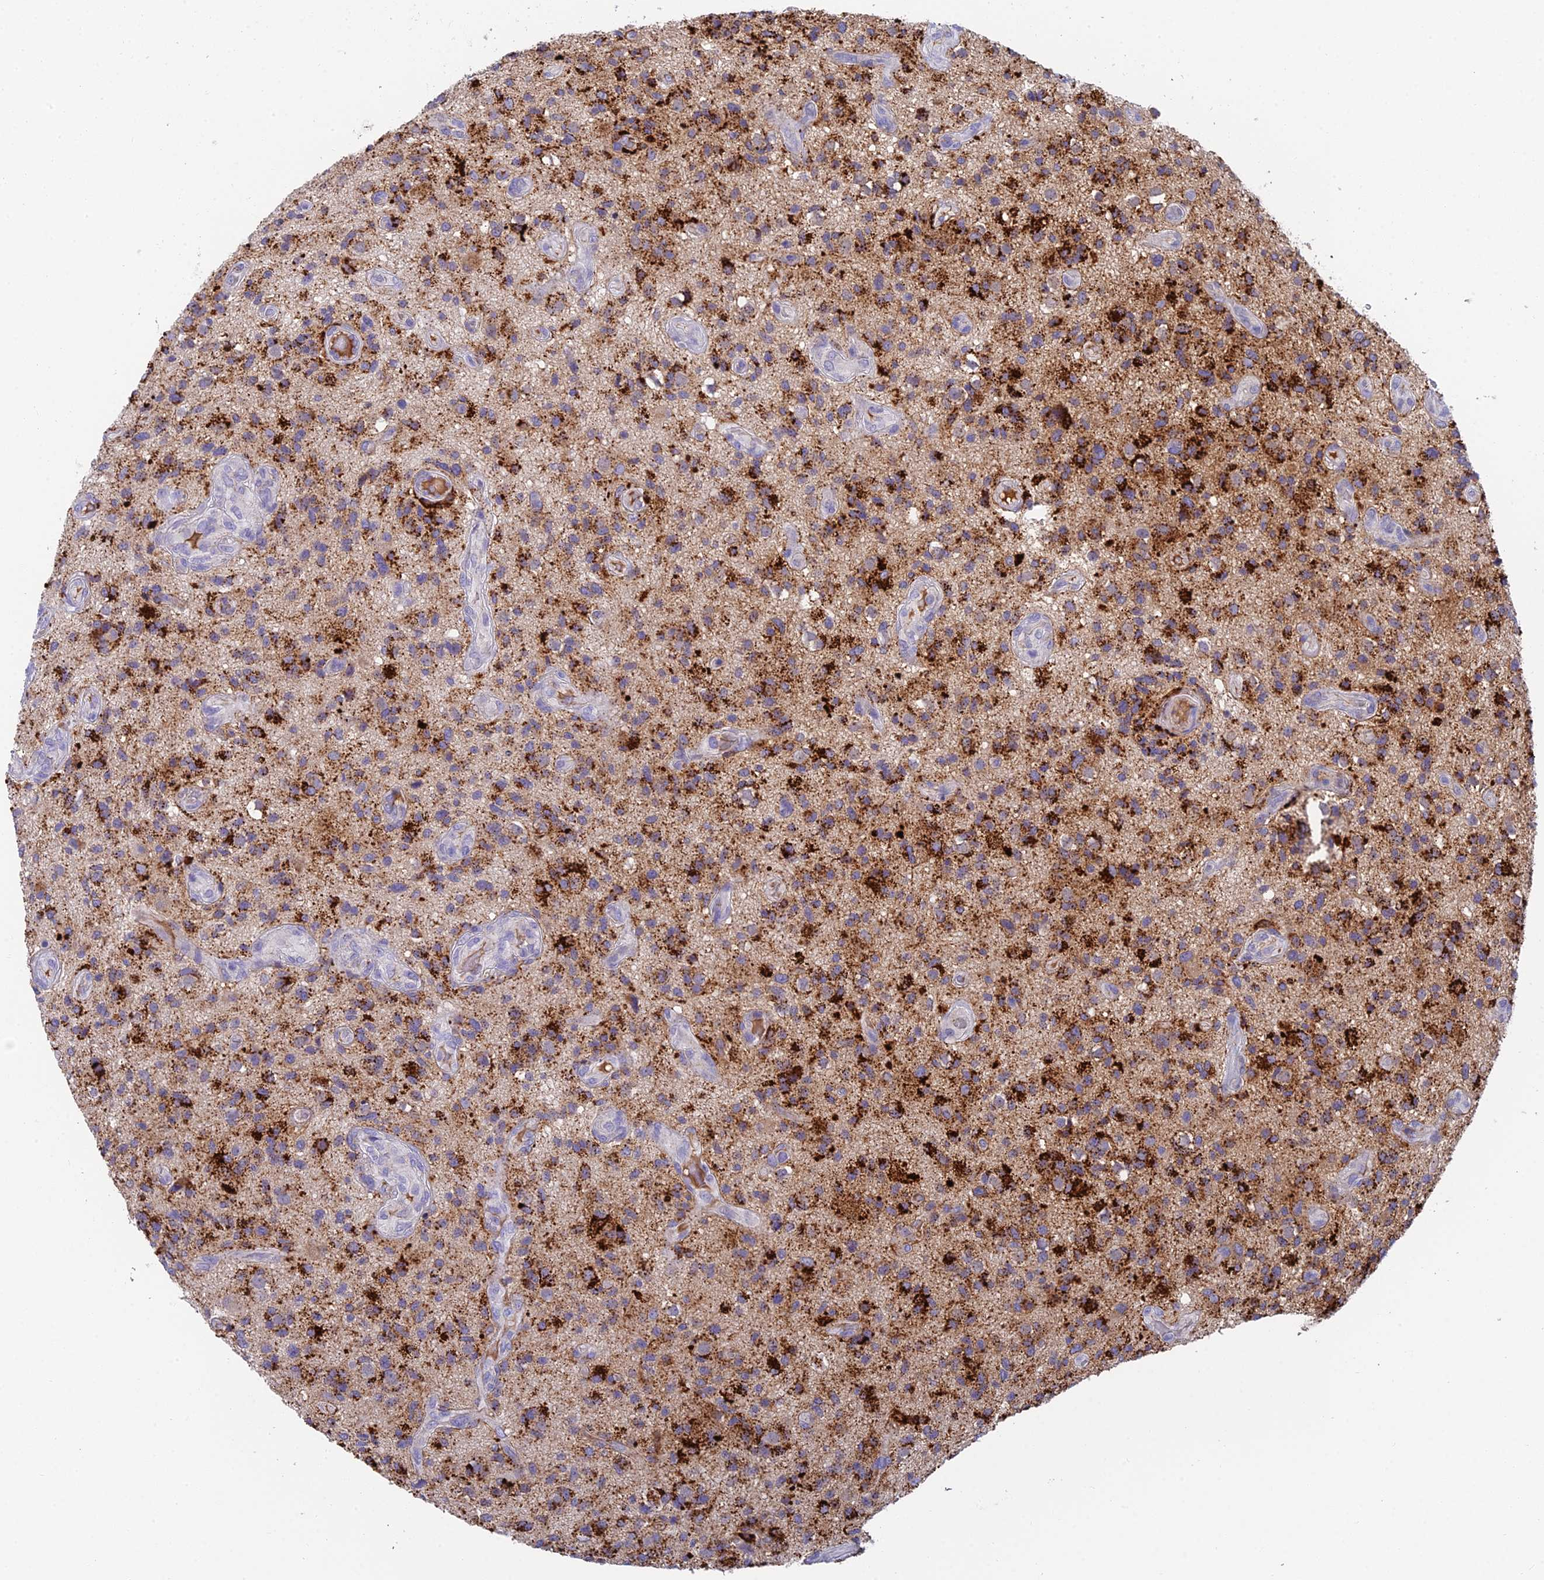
{"staining": {"intensity": "strong", "quantity": "25%-75%", "location": "cytoplasmic/membranous"}, "tissue": "glioma", "cell_type": "Tumor cells", "image_type": "cancer", "snomed": [{"axis": "morphology", "description": "Glioma, malignant, High grade"}, {"axis": "topography", "description": "Brain"}], "caption": "The image displays staining of glioma, revealing strong cytoplasmic/membranous protein positivity (brown color) within tumor cells. The staining was performed using DAB (3,3'-diaminobenzidine) to visualize the protein expression in brown, while the nuclei were stained in blue with hematoxylin (Magnification: 20x).", "gene": "ADAMTS13", "patient": {"sex": "male", "age": 47}}